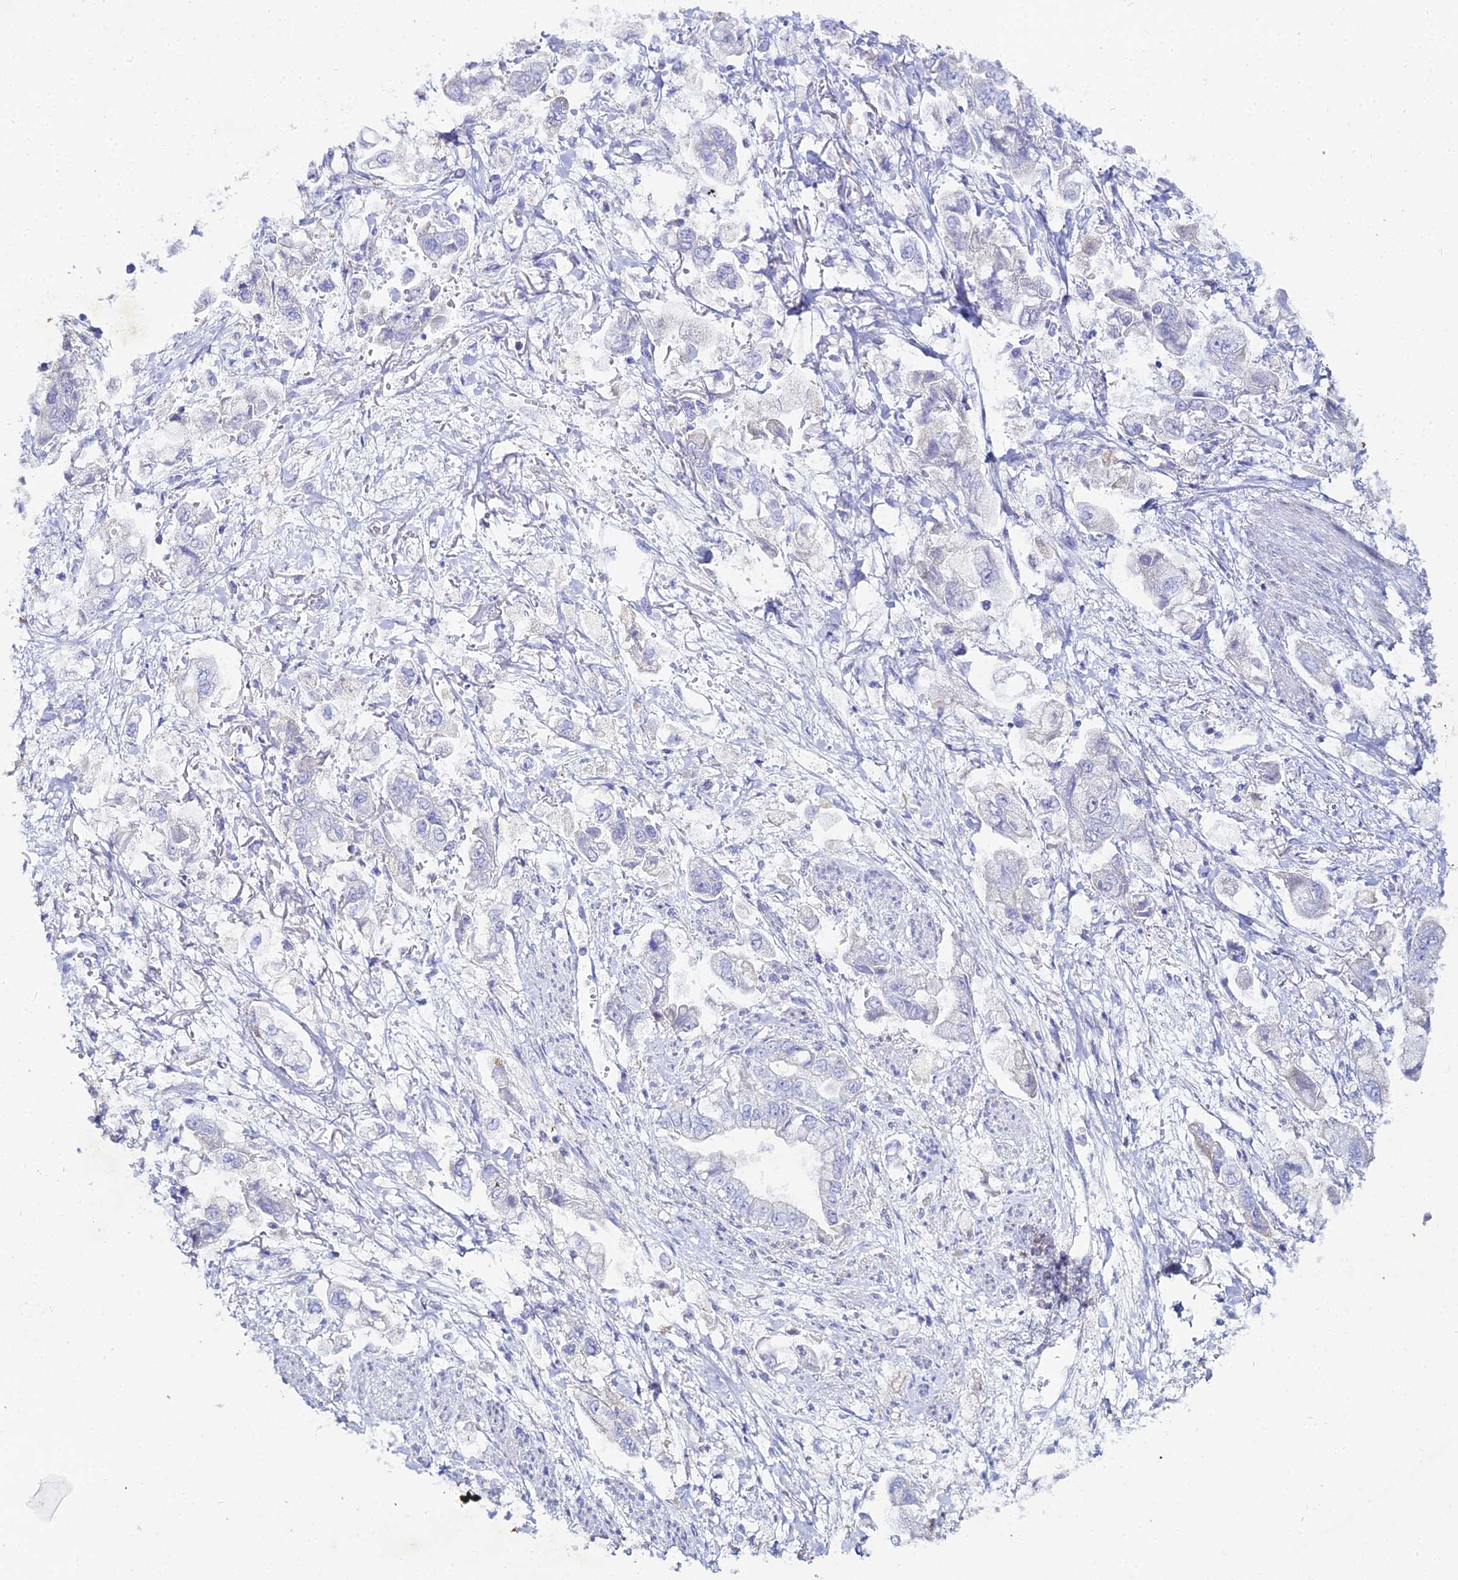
{"staining": {"intensity": "negative", "quantity": "none", "location": "none"}, "tissue": "stomach cancer", "cell_type": "Tumor cells", "image_type": "cancer", "snomed": [{"axis": "morphology", "description": "Adenocarcinoma, NOS"}, {"axis": "topography", "description": "Stomach"}], "caption": "High magnification brightfield microscopy of stomach cancer (adenocarcinoma) stained with DAB (3,3'-diaminobenzidine) (brown) and counterstained with hematoxylin (blue): tumor cells show no significant expression.", "gene": "DHX34", "patient": {"sex": "male", "age": 62}}